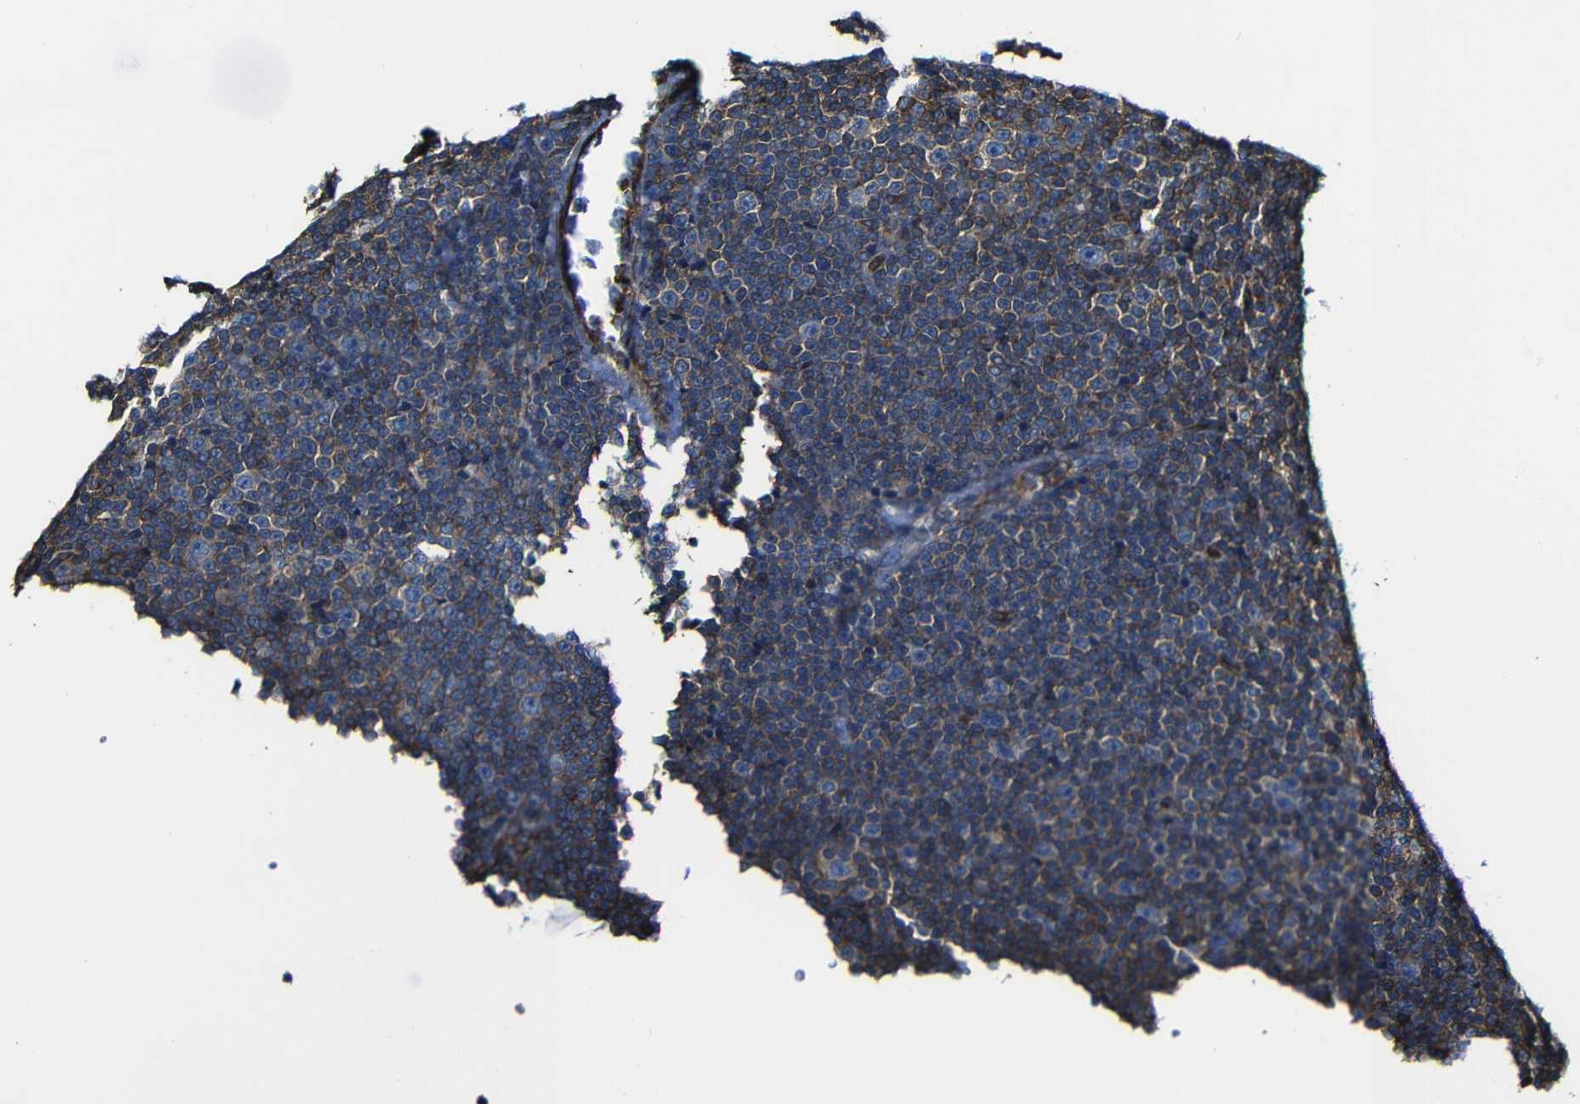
{"staining": {"intensity": "moderate", "quantity": "<25%", "location": "cytoplasmic/membranous"}, "tissue": "lymphoma", "cell_type": "Tumor cells", "image_type": "cancer", "snomed": [{"axis": "morphology", "description": "Malignant lymphoma, non-Hodgkin's type, Low grade"}, {"axis": "topography", "description": "Lymph node"}], "caption": "Tumor cells display low levels of moderate cytoplasmic/membranous expression in about <25% of cells in lymphoma. Nuclei are stained in blue.", "gene": "MSN", "patient": {"sex": "female", "age": 67}}